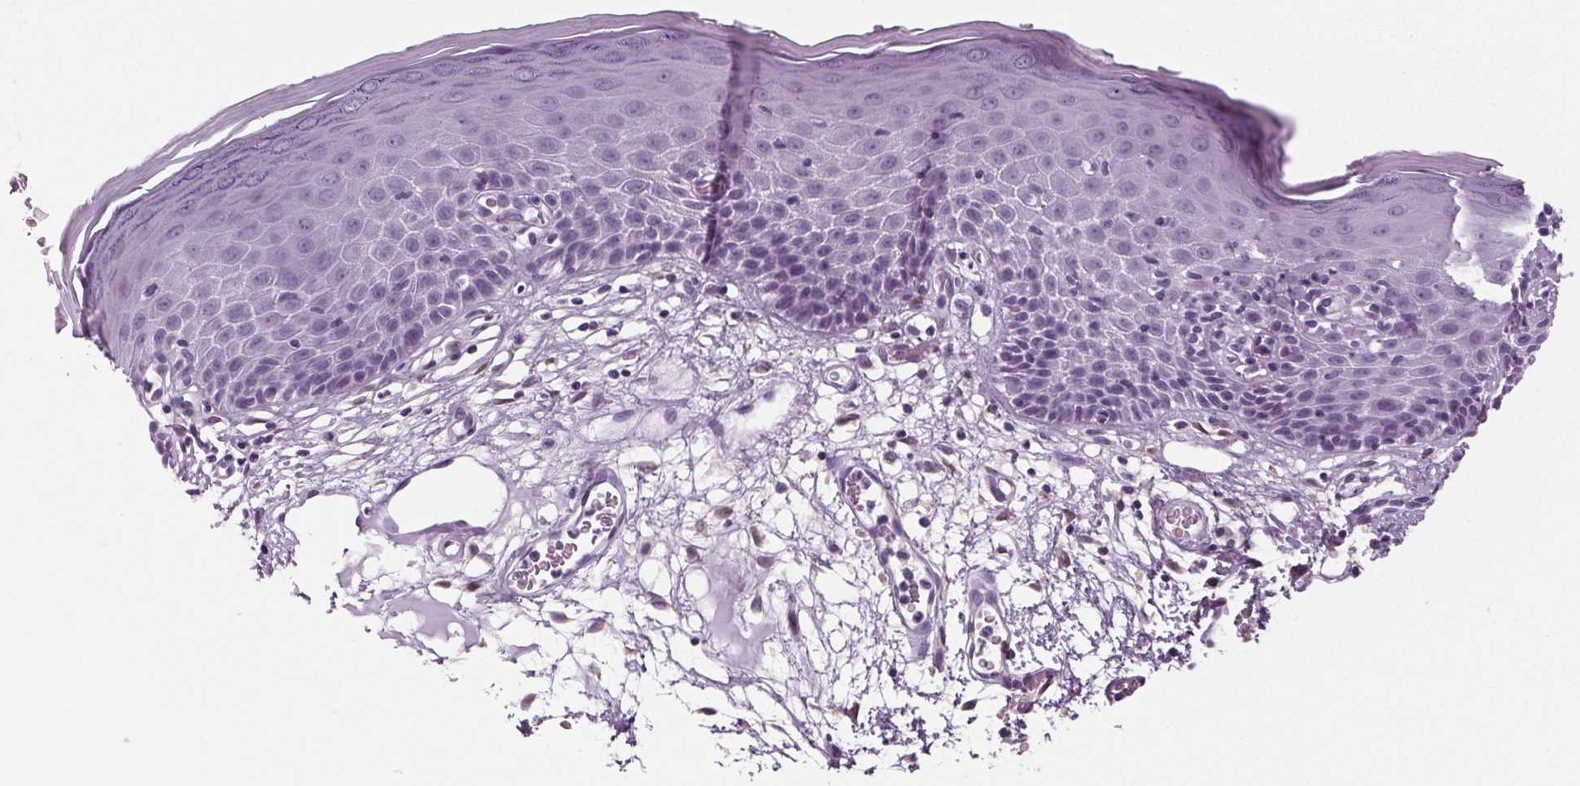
{"staining": {"intensity": "negative", "quantity": "none", "location": "none"}, "tissue": "skin", "cell_type": "Epidermal cells", "image_type": "normal", "snomed": [{"axis": "morphology", "description": "Normal tissue, NOS"}, {"axis": "topography", "description": "Vulva"}], "caption": "Human skin stained for a protein using IHC displays no expression in epidermal cells.", "gene": "BHLHE22", "patient": {"sex": "female", "age": 68}}